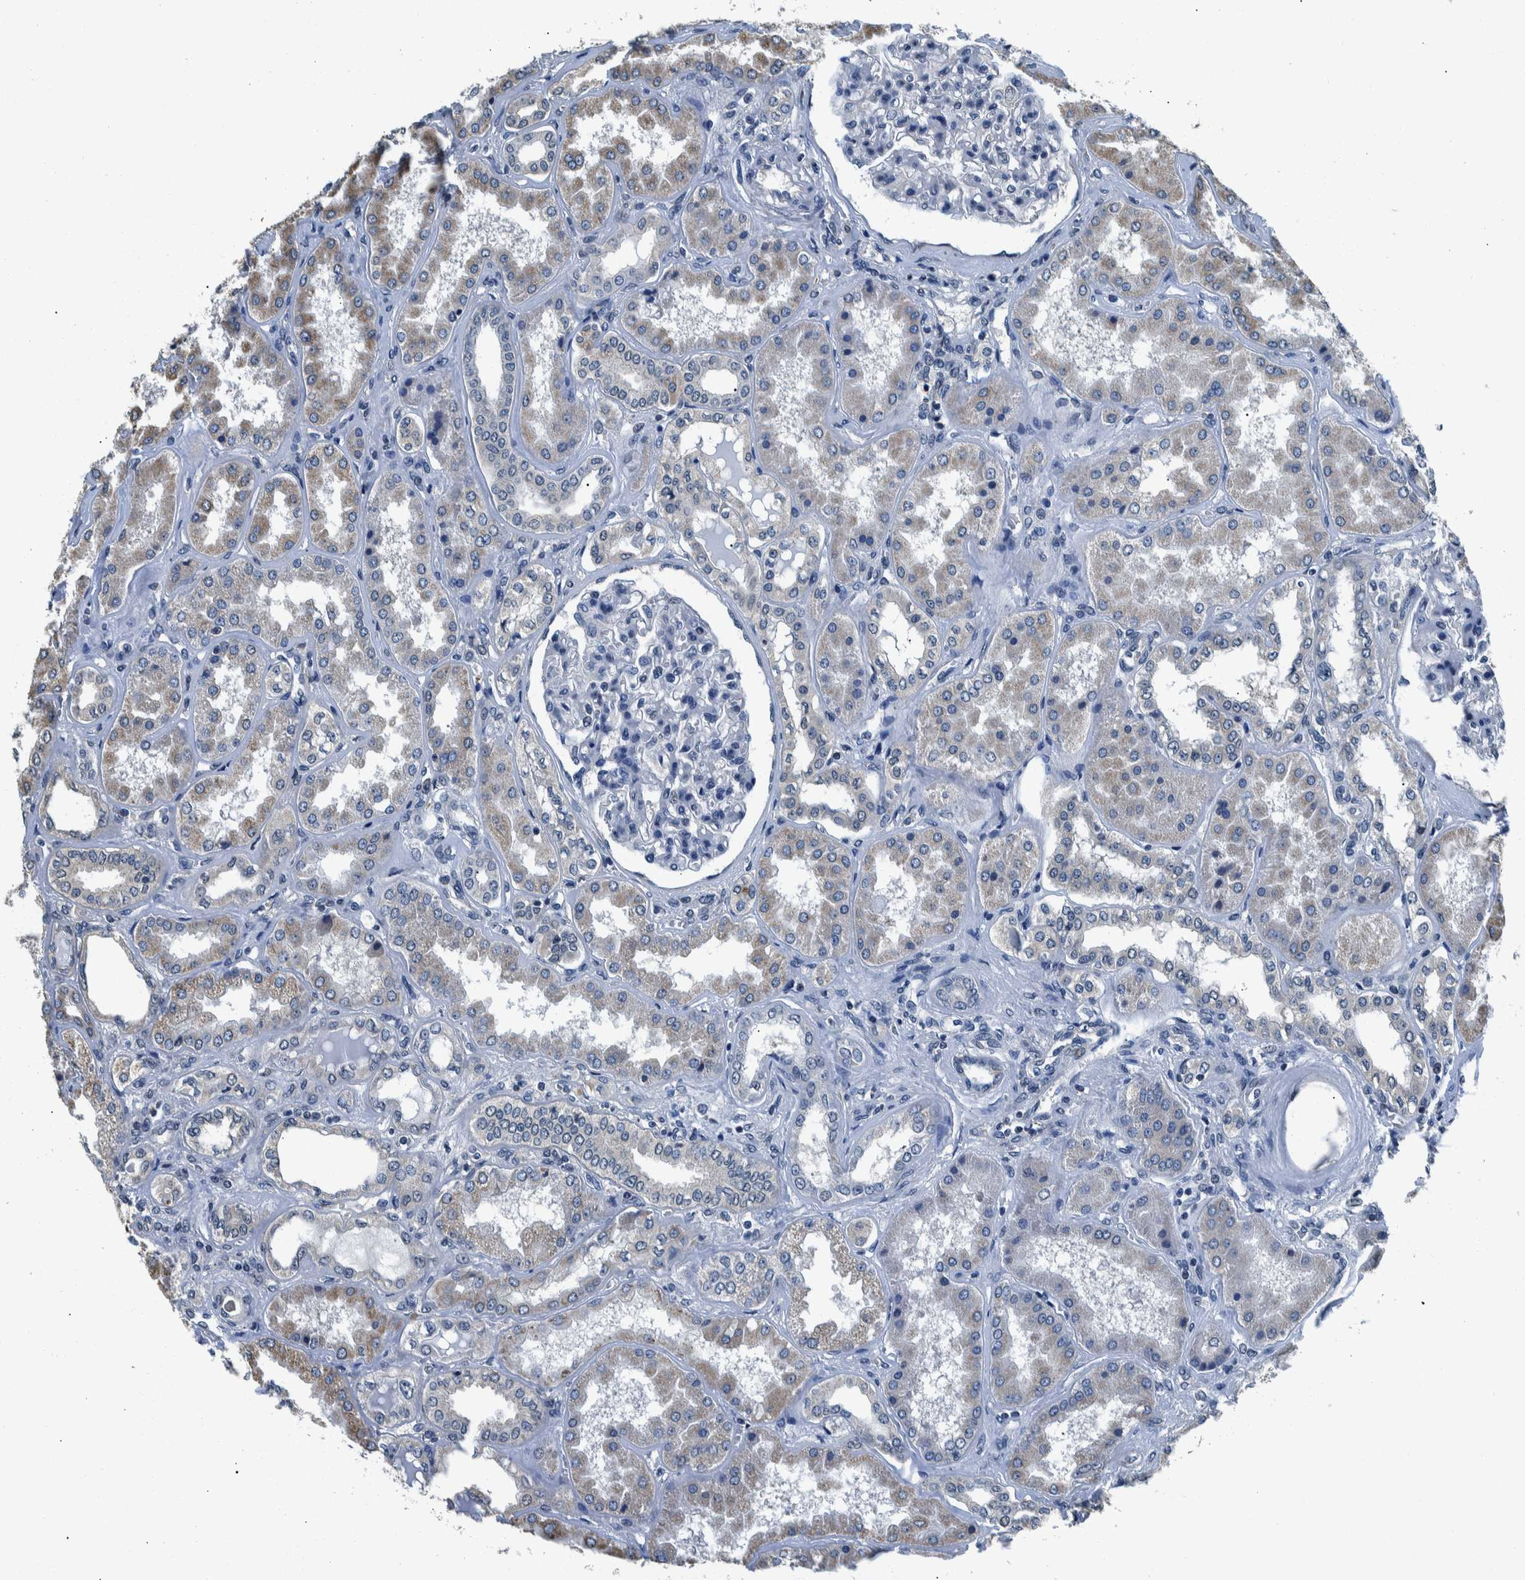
{"staining": {"intensity": "negative", "quantity": "none", "location": "none"}, "tissue": "kidney", "cell_type": "Cells in glomeruli", "image_type": "normal", "snomed": [{"axis": "morphology", "description": "Normal tissue, NOS"}, {"axis": "topography", "description": "Kidney"}], "caption": "This is an IHC histopathology image of benign kidney. There is no expression in cells in glomeruli.", "gene": "NIBAN2", "patient": {"sex": "female", "age": 56}}